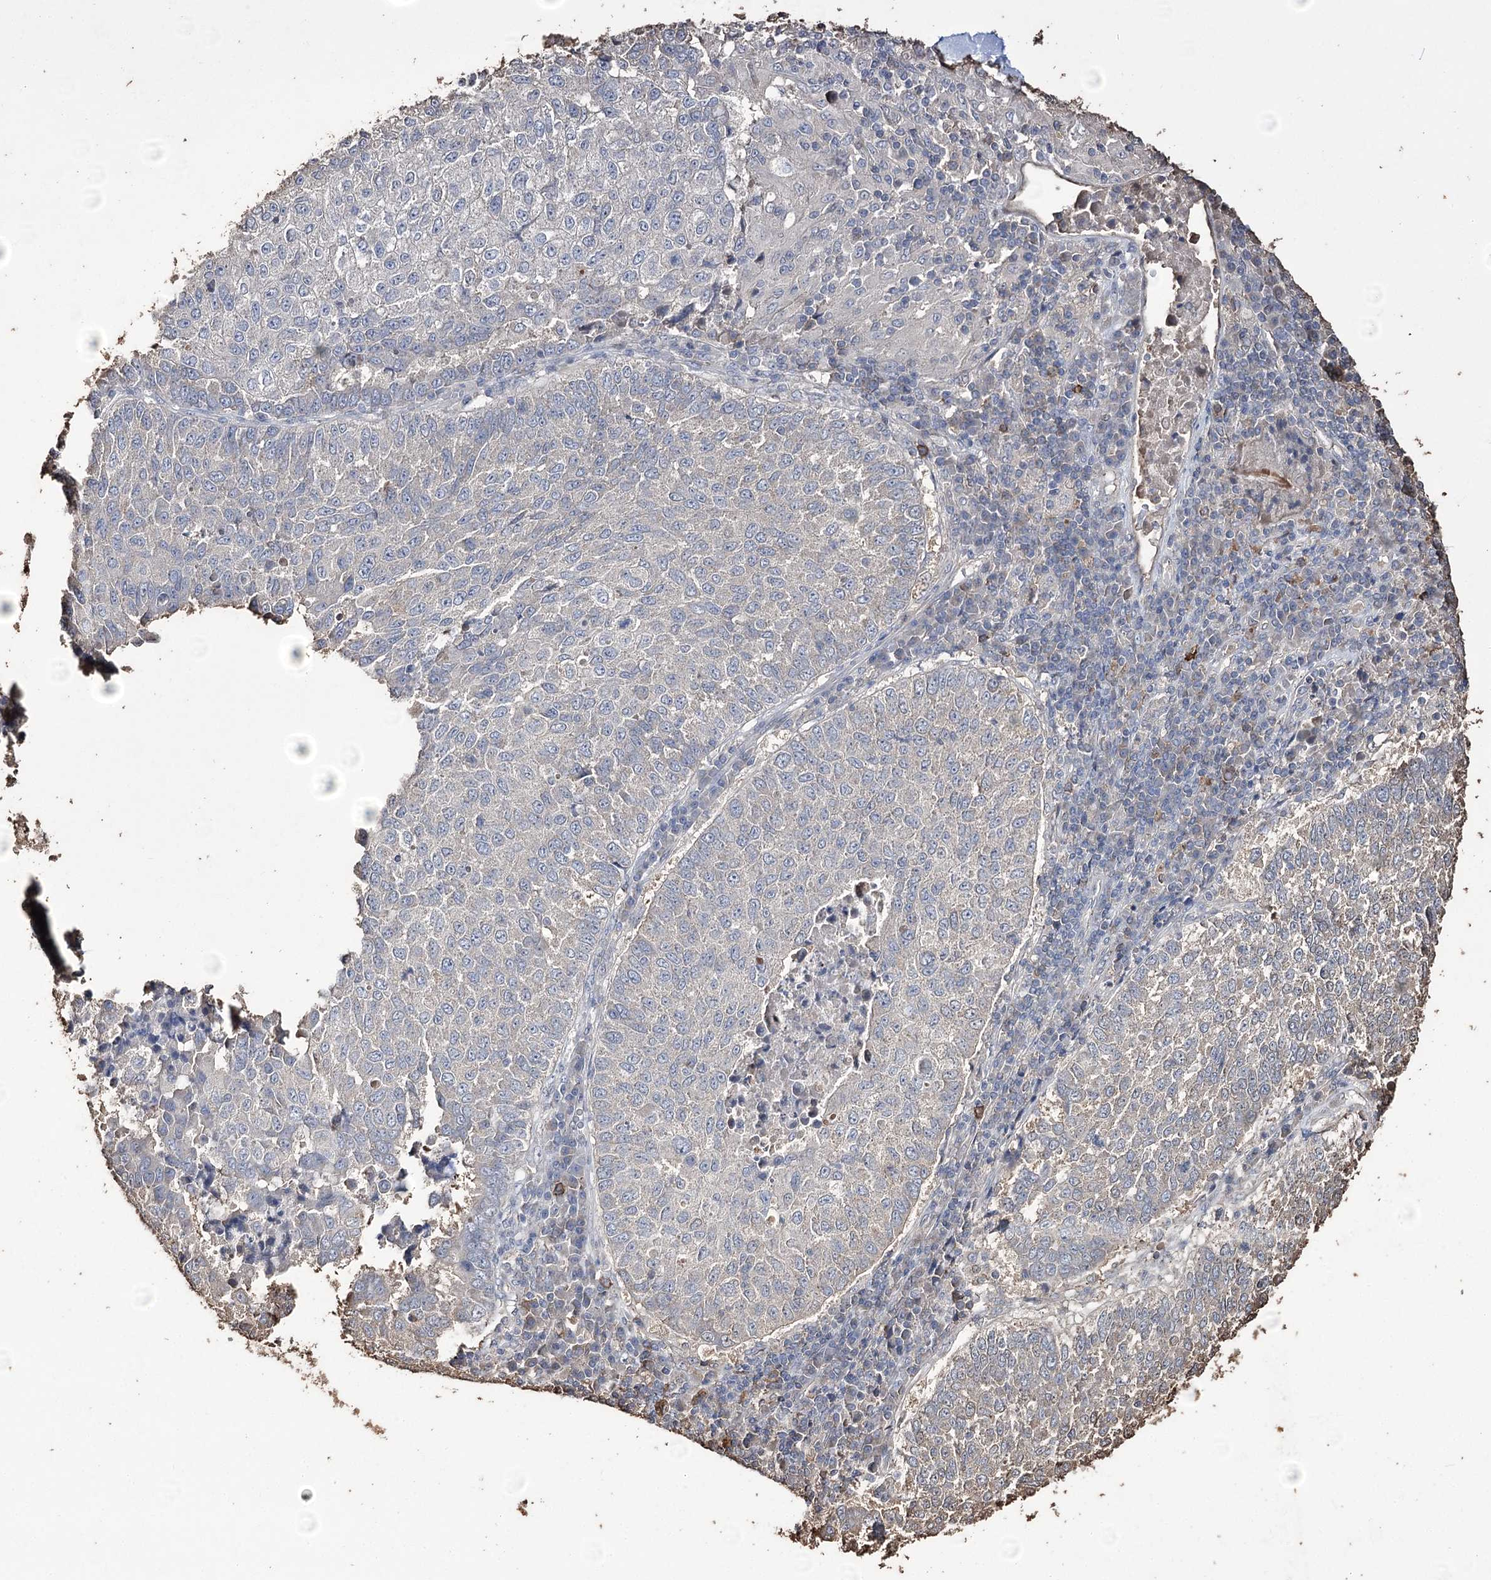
{"staining": {"intensity": "negative", "quantity": "none", "location": "none"}, "tissue": "lung cancer", "cell_type": "Tumor cells", "image_type": "cancer", "snomed": [{"axis": "morphology", "description": "Squamous cell carcinoma, NOS"}, {"axis": "topography", "description": "Lung"}], "caption": "Immunohistochemical staining of human lung squamous cell carcinoma shows no significant positivity in tumor cells.", "gene": "ZNF662", "patient": {"sex": "male", "age": 73}}